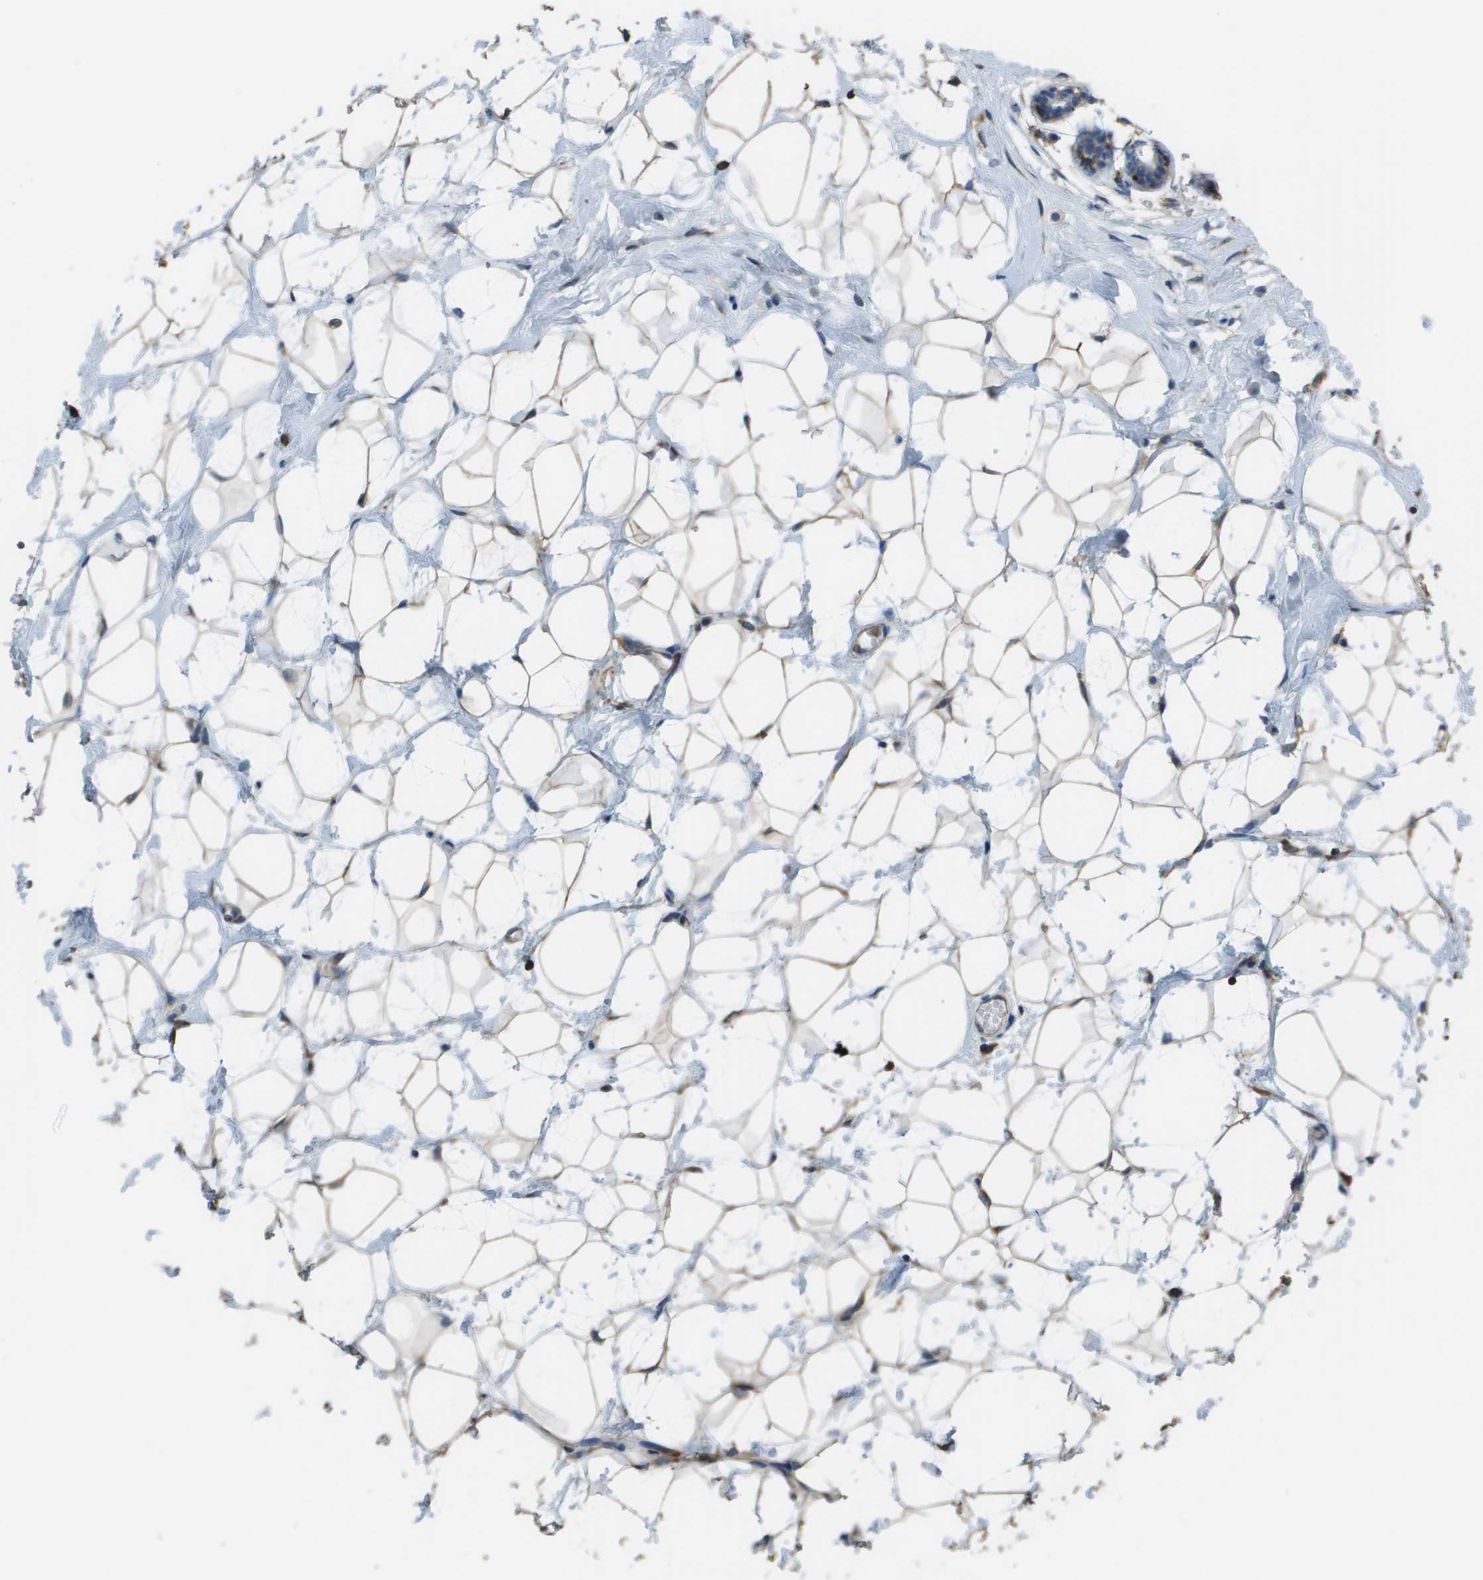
{"staining": {"intensity": "weak", "quantity": ">75%", "location": "cytoplasmic/membranous"}, "tissue": "breast", "cell_type": "Adipocytes", "image_type": "normal", "snomed": [{"axis": "morphology", "description": "Normal tissue, NOS"}, {"axis": "topography", "description": "Breast"}], "caption": "Protein expression analysis of normal human breast reveals weak cytoplasmic/membranous expression in approximately >75% of adipocytes.", "gene": "APBB1IP", "patient": {"sex": "female", "age": 23}}